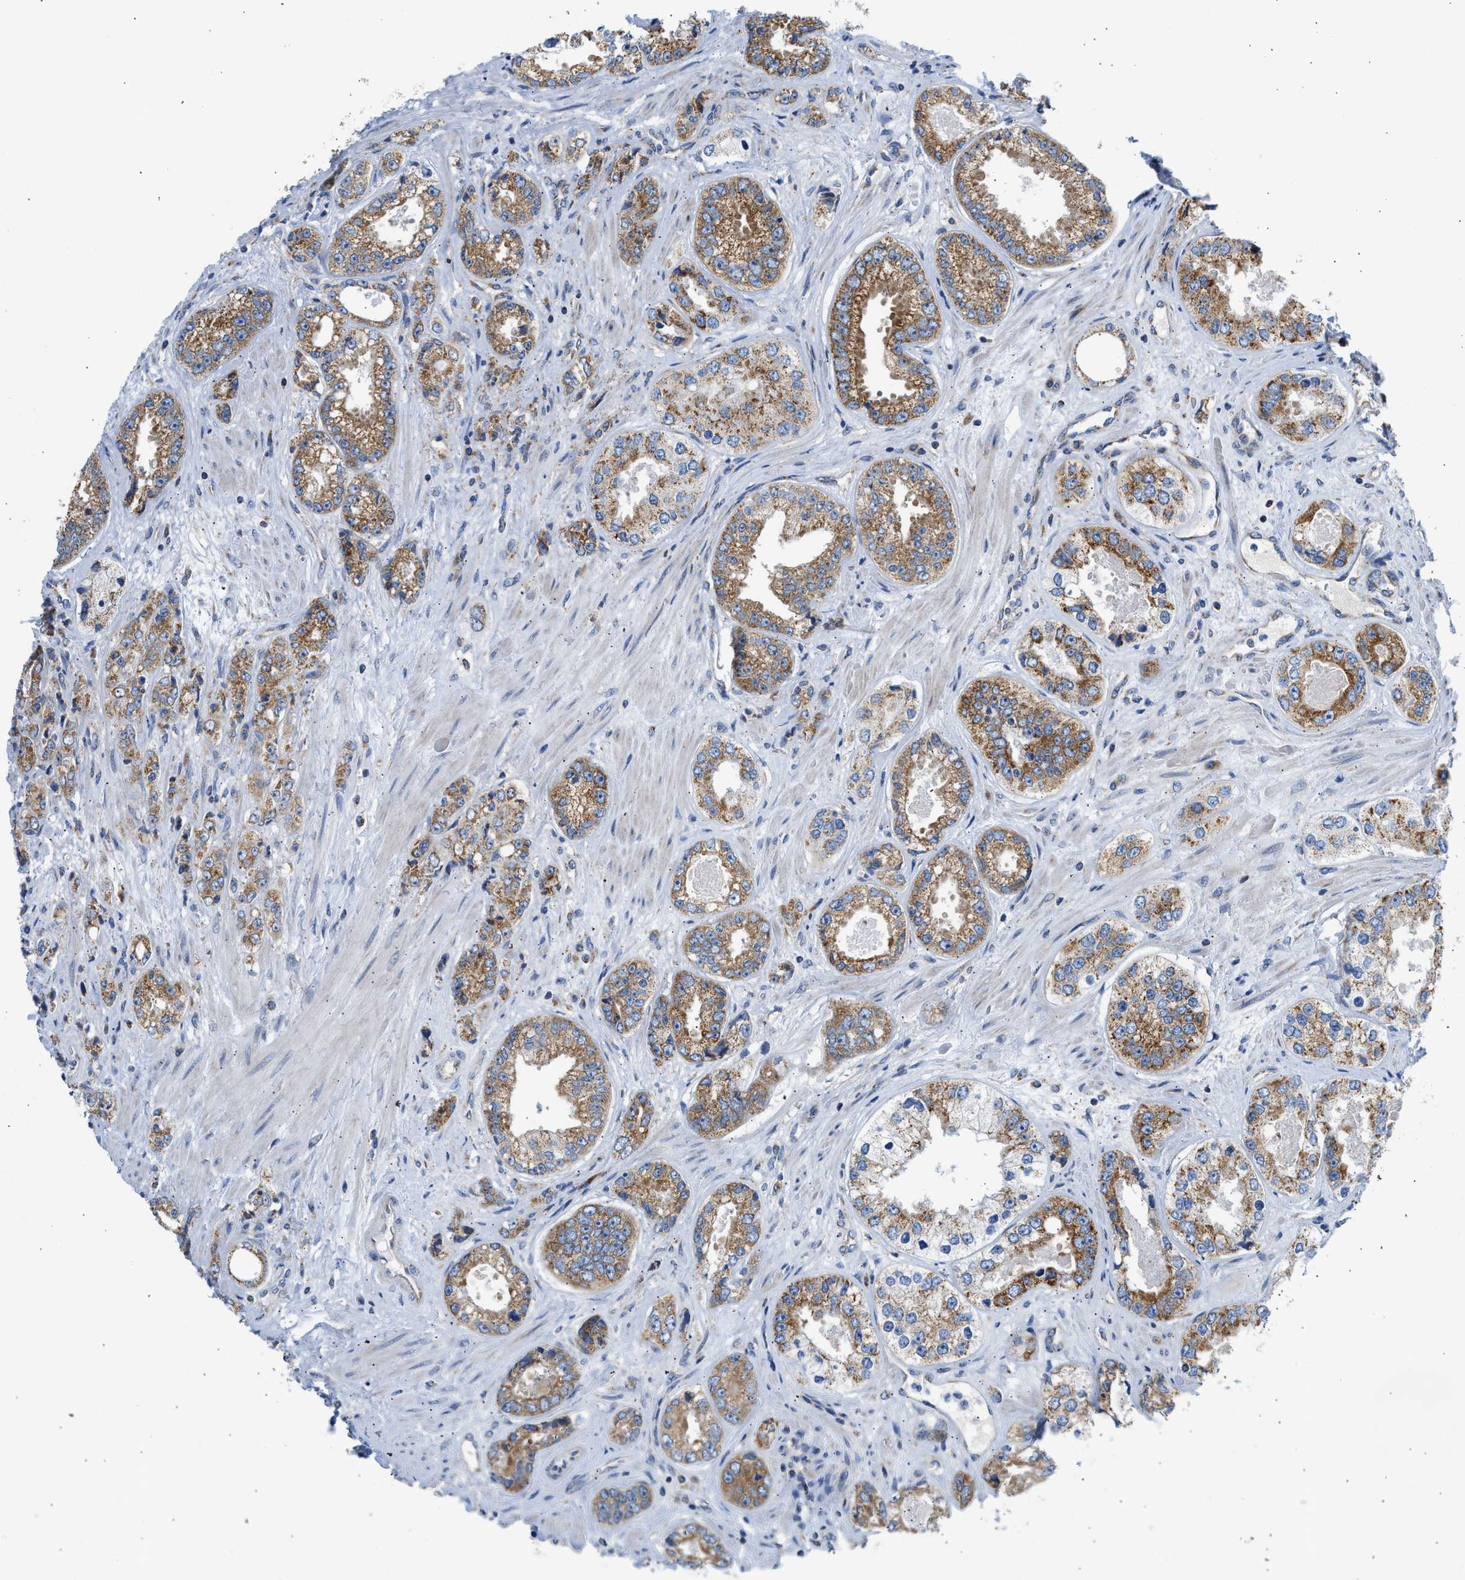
{"staining": {"intensity": "moderate", "quantity": ">75%", "location": "cytoplasmic/membranous"}, "tissue": "prostate cancer", "cell_type": "Tumor cells", "image_type": "cancer", "snomed": [{"axis": "morphology", "description": "Adenocarcinoma, High grade"}, {"axis": "topography", "description": "Prostate"}], "caption": "Moderate cytoplasmic/membranous positivity for a protein is identified in about >75% of tumor cells of prostate cancer using immunohistochemistry (IHC).", "gene": "CAMKK2", "patient": {"sex": "male", "age": 61}}